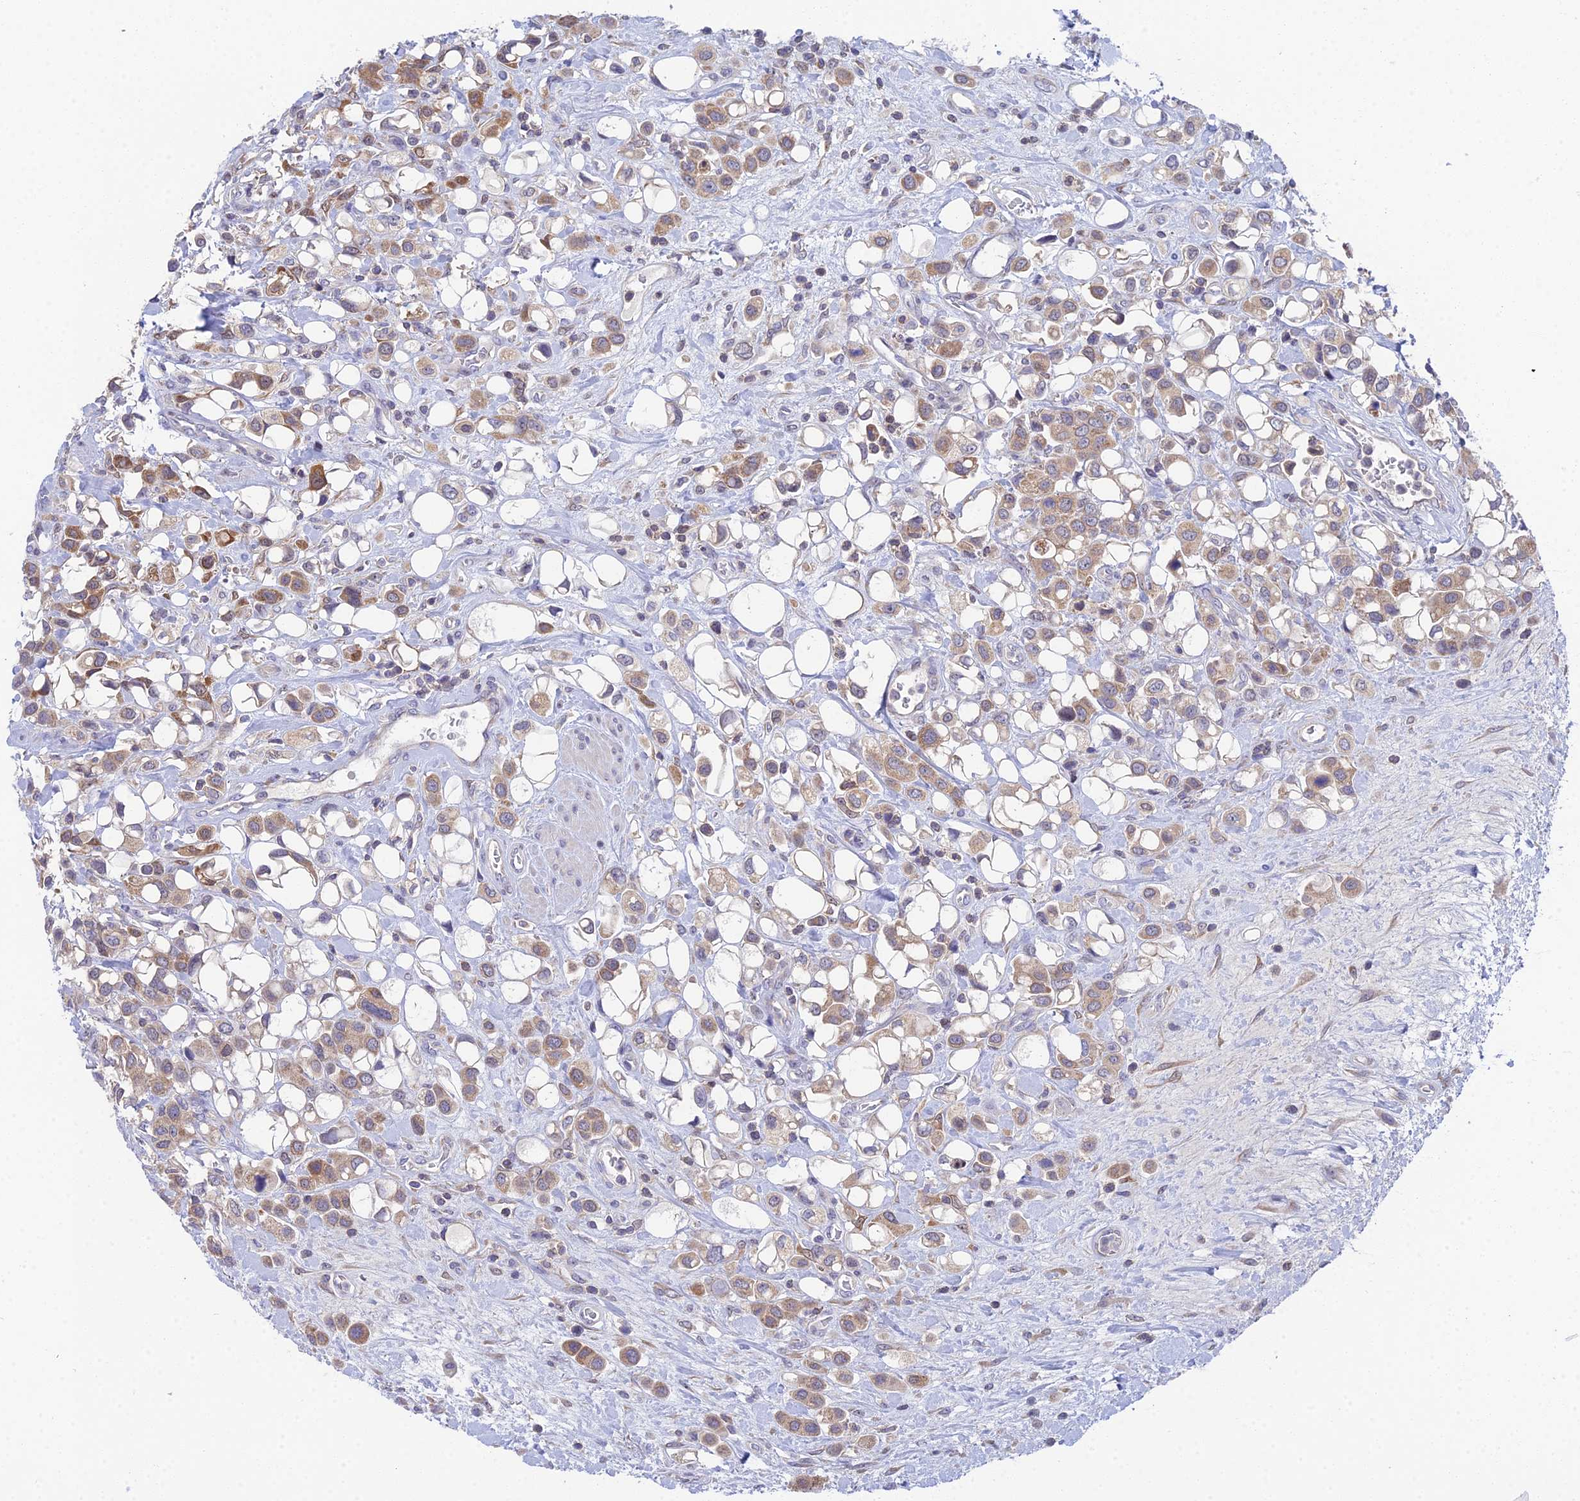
{"staining": {"intensity": "moderate", "quantity": ">75%", "location": "cytoplasmic/membranous"}, "tissue": "urothelial cancer", "cell_type": "Tumor cells", "image_type": "cancer", "snomed": [{"axis": "morphology", "description": "Urothelial carcinoma, High grade"}, {"axis": "topography", "description": "Urinary bladder"}], "caption": "This is an image of immunohistochemistry (IHC) staining of urothelial cancer, which shows moderate expression in the cytoplasmic/membranous of tumor cells.", "gene": "ELOA2", "patient": {"sex": "male", "age": 50}}